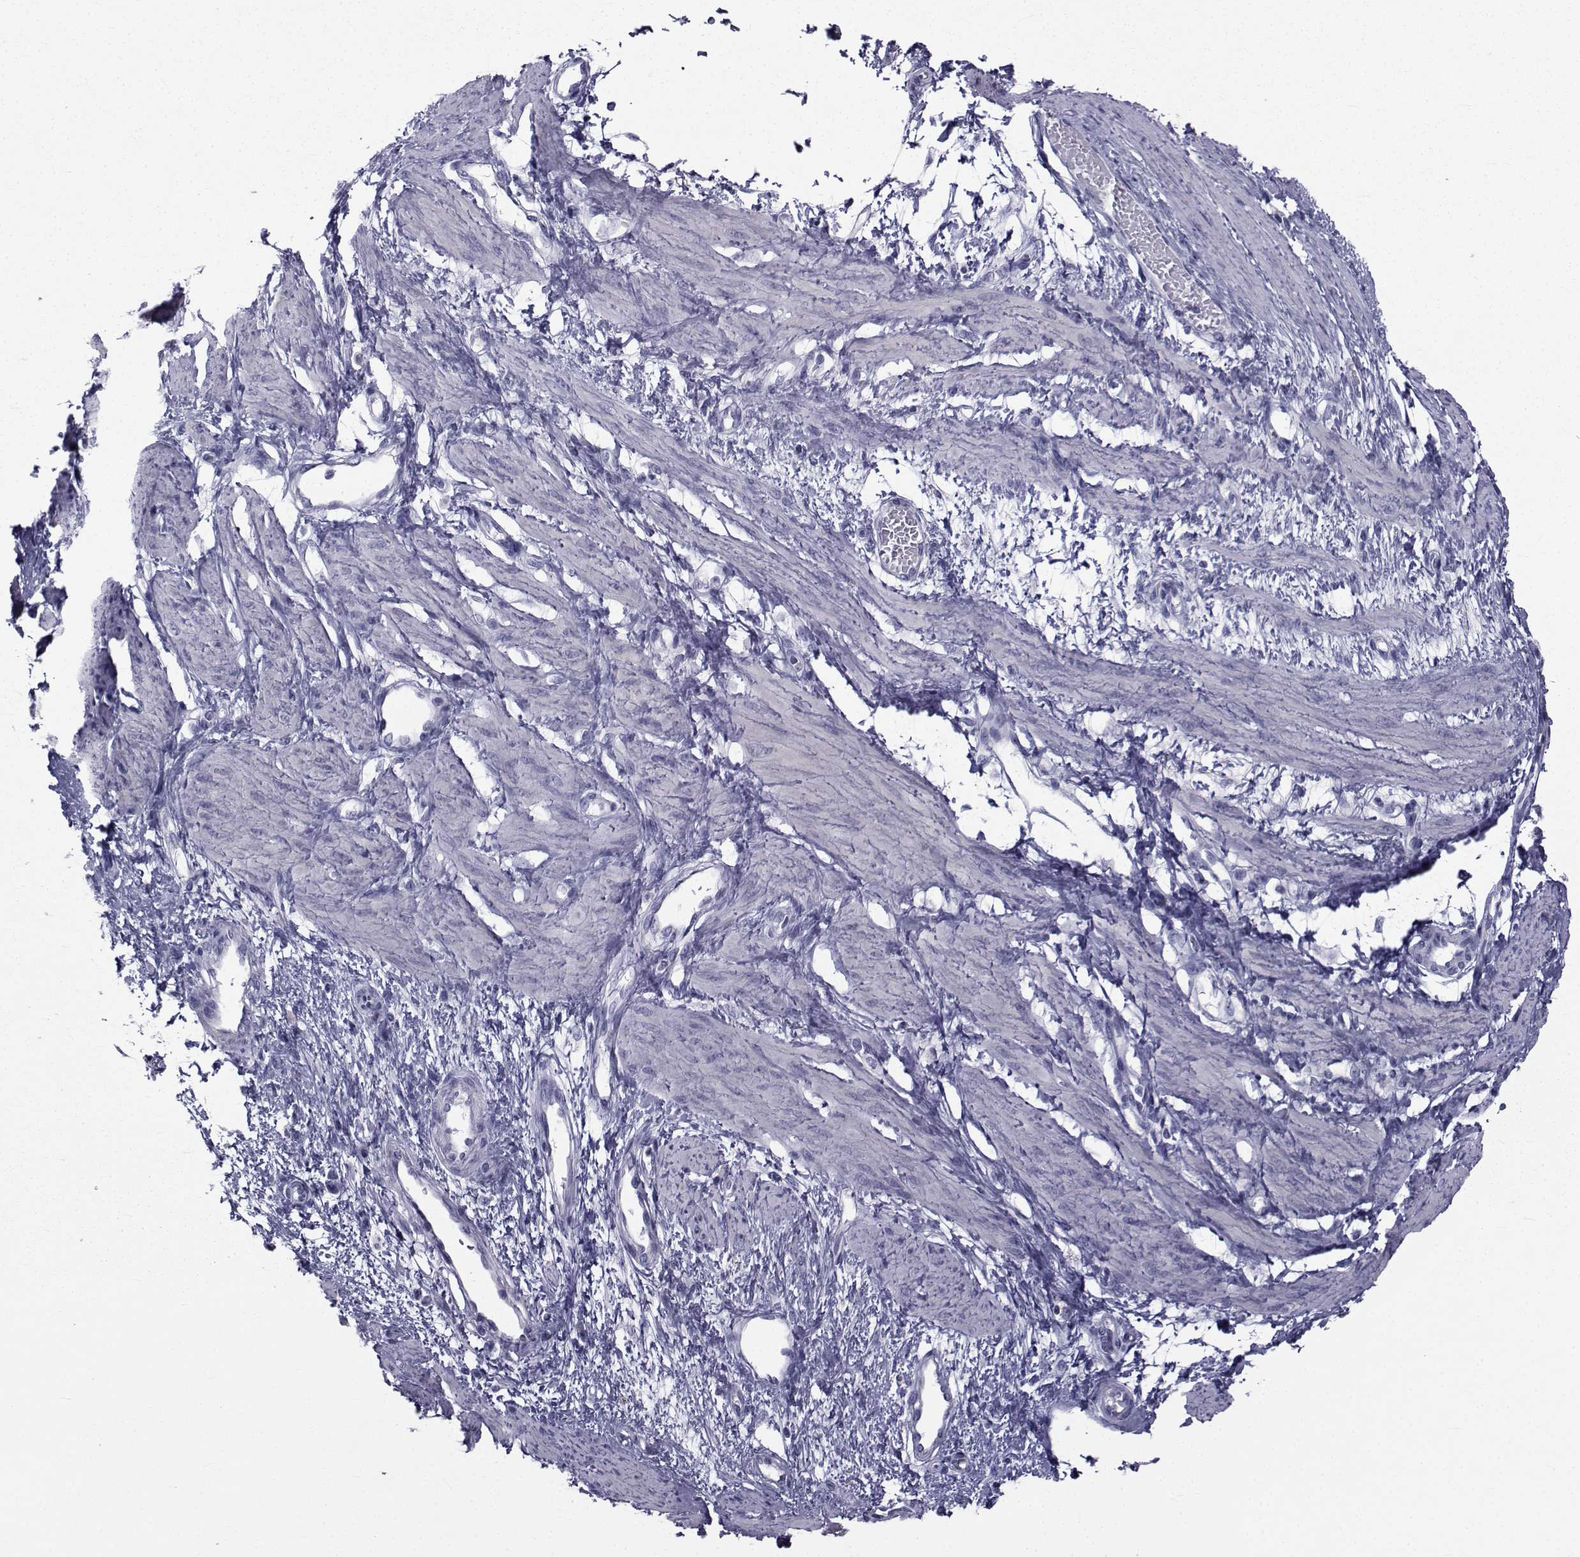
{"staining": {"intensity": "negative", "quantity": "none", "location": "none"}, "tissue": "smooth muscle", "cell_type": "Smooth muscle cells", "image_type": "normal", "snomed": [{"axis": "morphology", "description": "Normal tissue, NOS"}, {"axis": "topography", "description": "Smooth muscle"}, {"axis": "topography", "description": "Uterus"}], "caption": "Immunohistochemical staining of unremarkable smooth muscle exhibits no significant positivity in smooth muscle cells. Brightfield microscopy of IHC stained with DAB (3,3'-diaminobenzidine) (brown) and hematoxylin (blue), captured at high magnification.", "gene": "FDXR", "patient": {"sex": "female", "age": 39}}